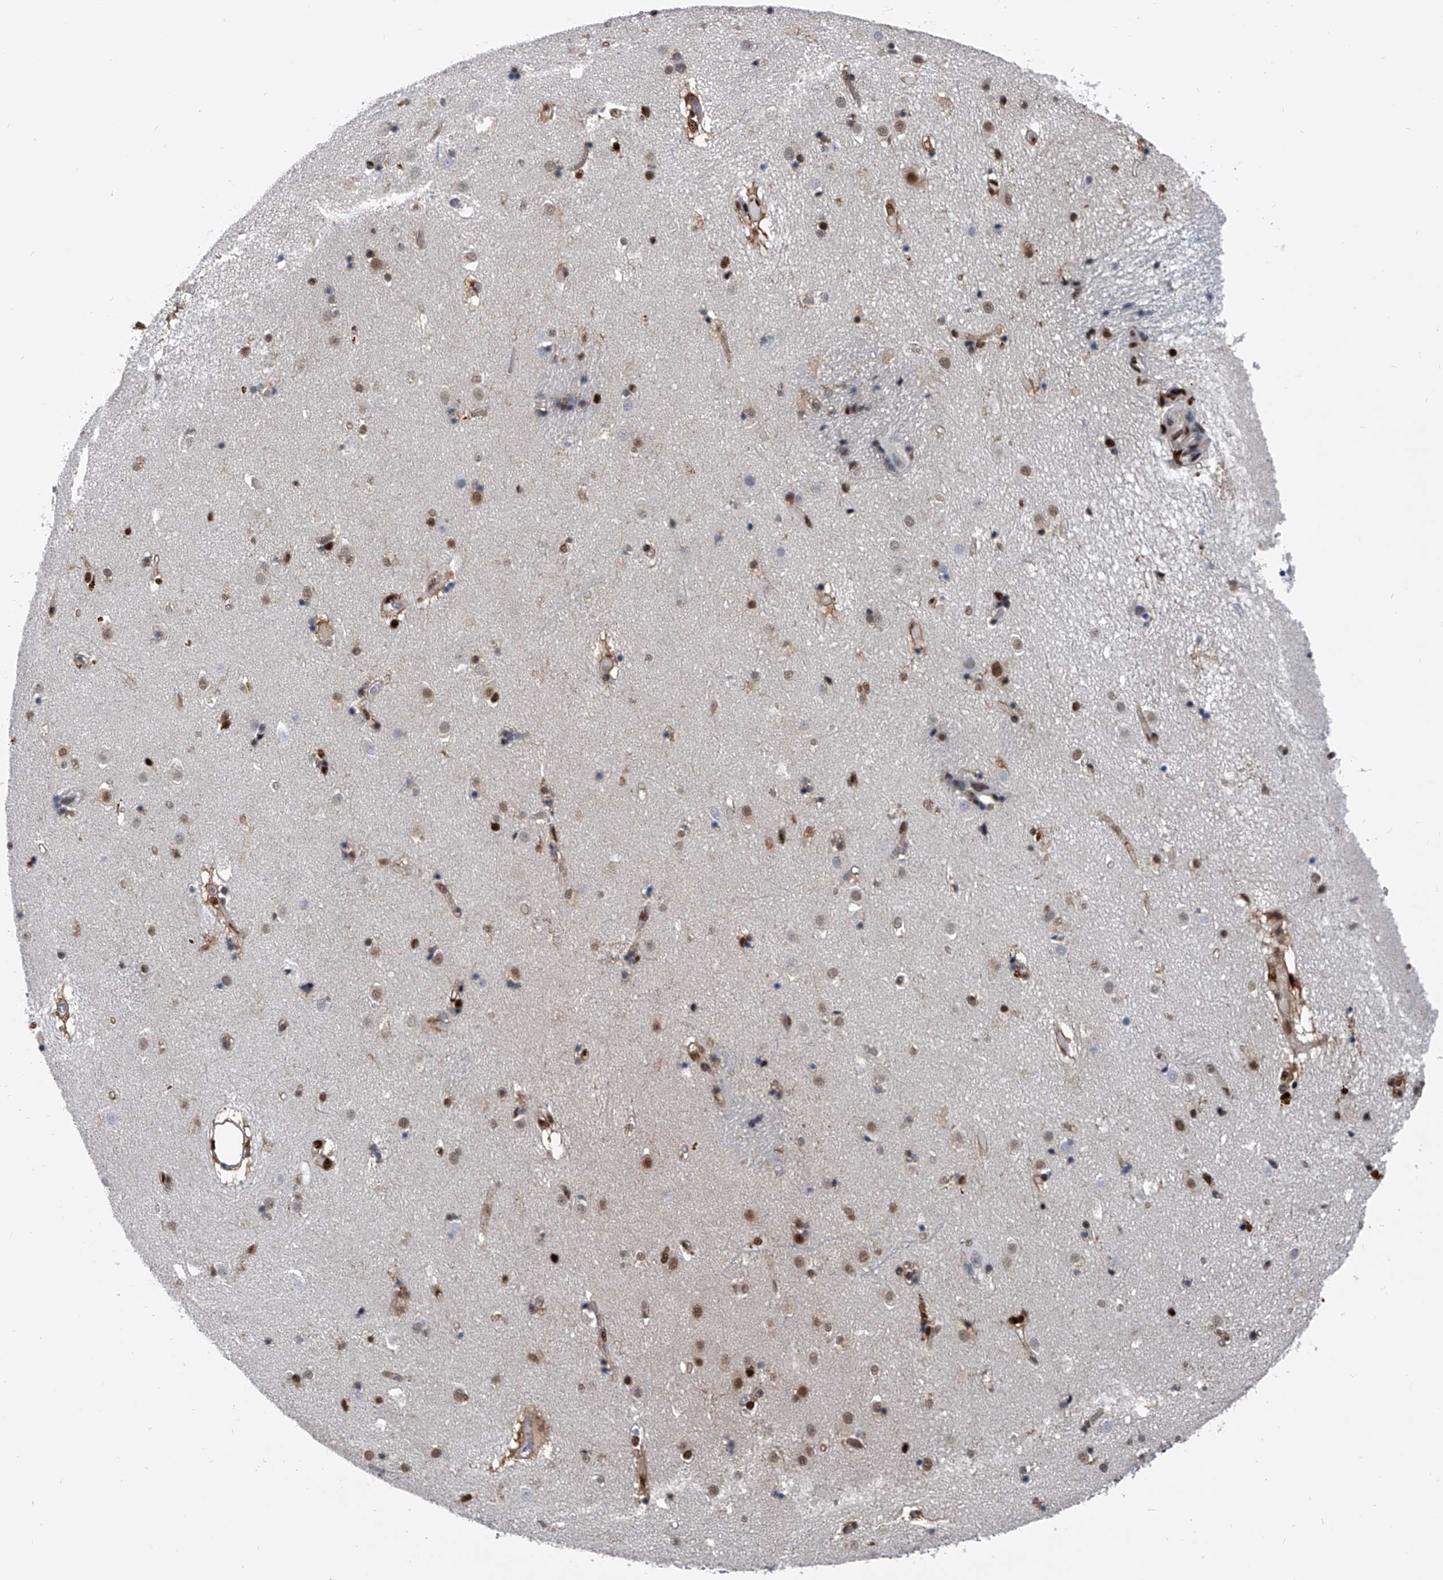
{"staining": {"intensity": "moderate", "quantity": "25%-75%", "location": "nuclear"}, "tissue": "caudate", "cell_type": "Glial cells", "image_type": "normal", "snomed": [{"axis": "morphology", "description": "Normal tissue, NOS"}, {"axis": "topography", "description": "Lateral ventricle wall"}], "caption": "The micrograph reveals staining of benign caudate, revealing moderate nuclear protein expression (brown color) within glial cells. Using DAB (3,3'-diaminobenzidine) (brown) and hematoxylin (blue) stains, captured at high magnification using brightfield microscopy.", "gene": "FKBP5", "patient": {"sex": "male", "age": 70}}